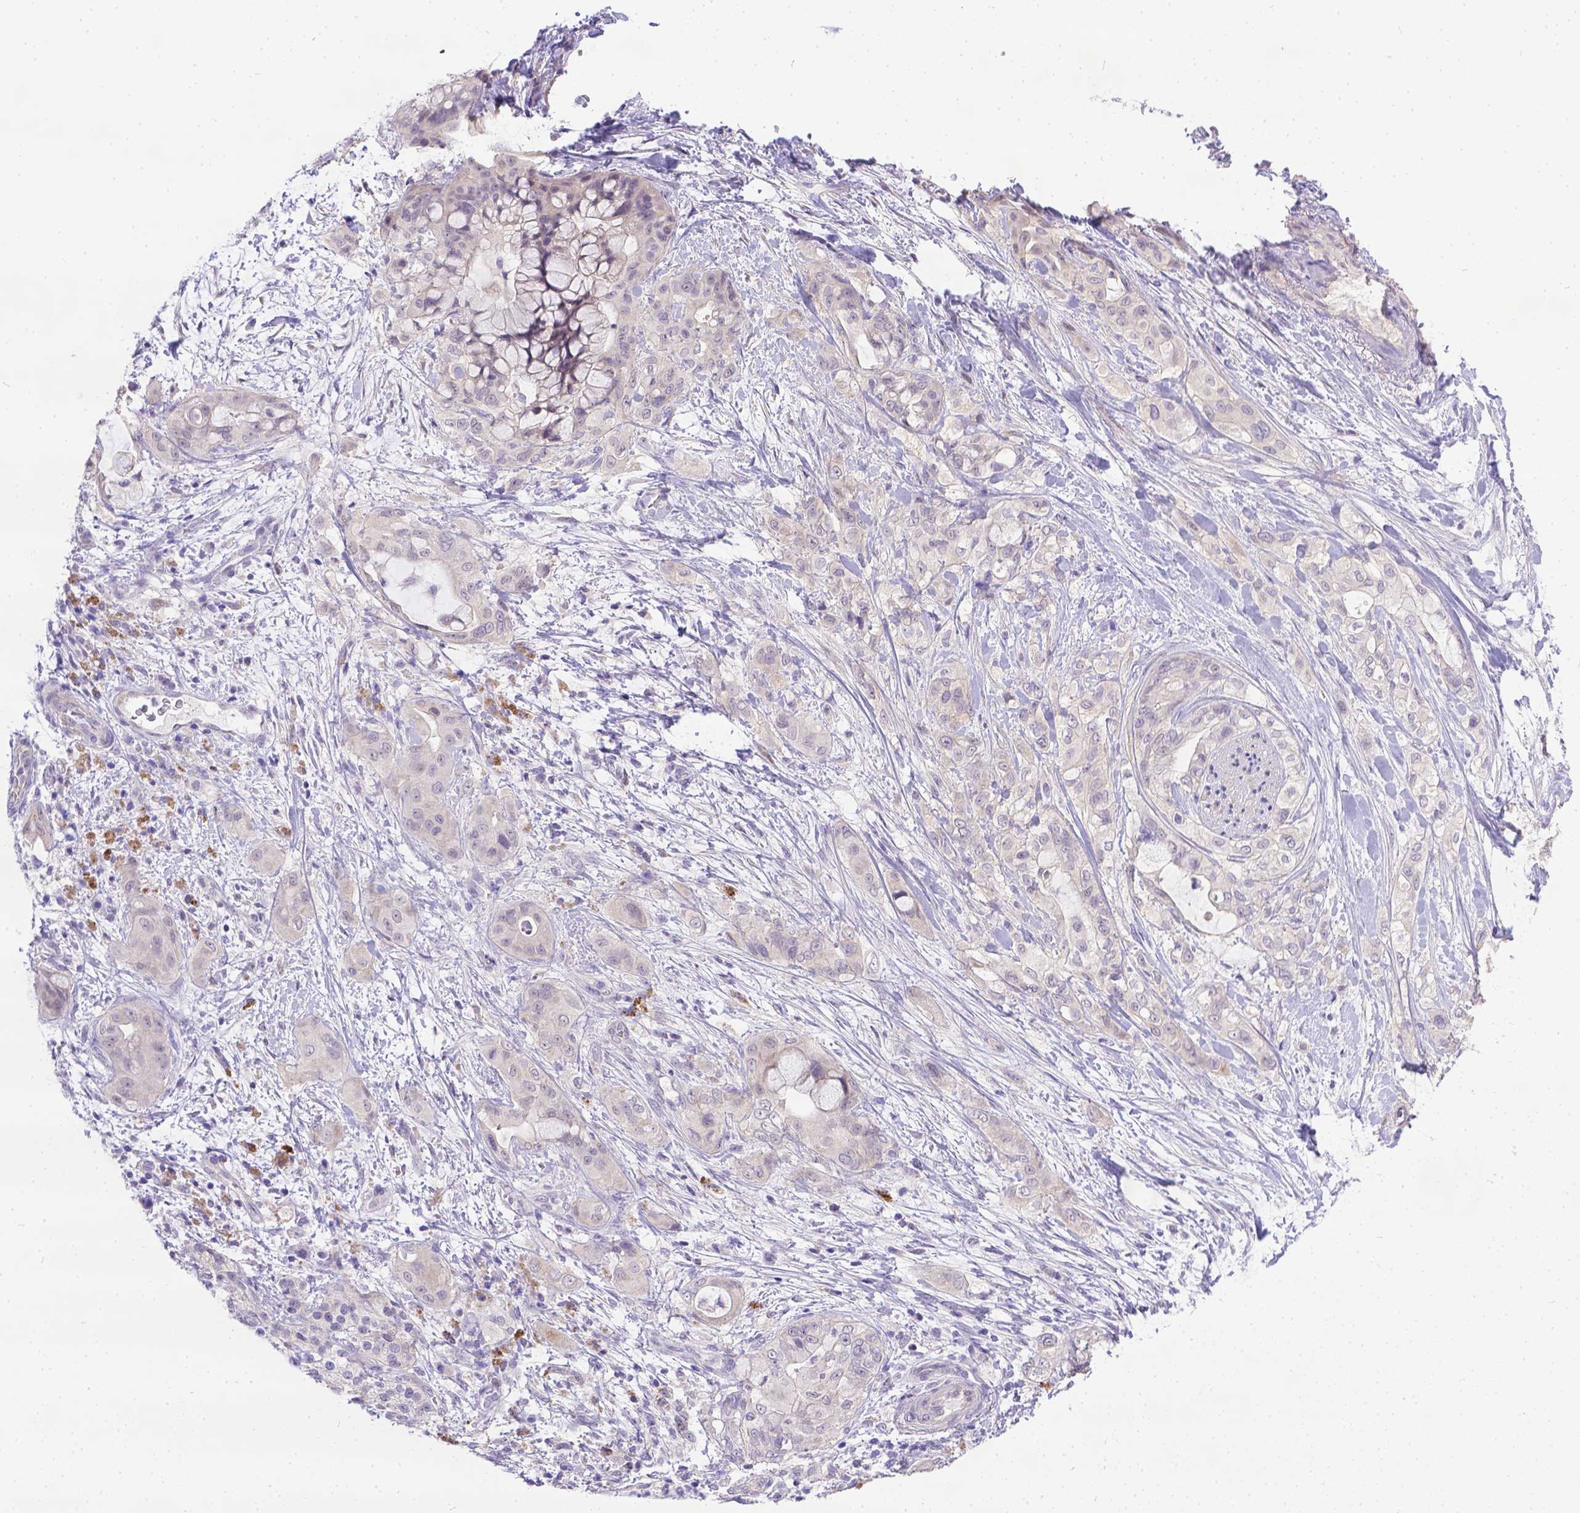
{"staining": {"intensity": "negative", "quantity": "none", "location": "none"}, "tissue": "pancreatic cancer", "cell_type": "Tumor cells", "image_type": "cancer", "snomed": [{"axis": "morphology", "description": "Adenocarcinoma, NOS"}, {"axis": "topography", "description": "Pancreas"}], "caption": "The IHC image has no significant positivity in tumor cells of pancreatic adenocarcinoma tissue. Brightfield microscopy of immunohistochemistry (IHC) stained with DAB (3,3'-diaminobenzidine) (brown) and hematoxylin (blue), captured at high magnification.", "gene": "DLEC1", "patient": {"sex": "male", "age": 71}}